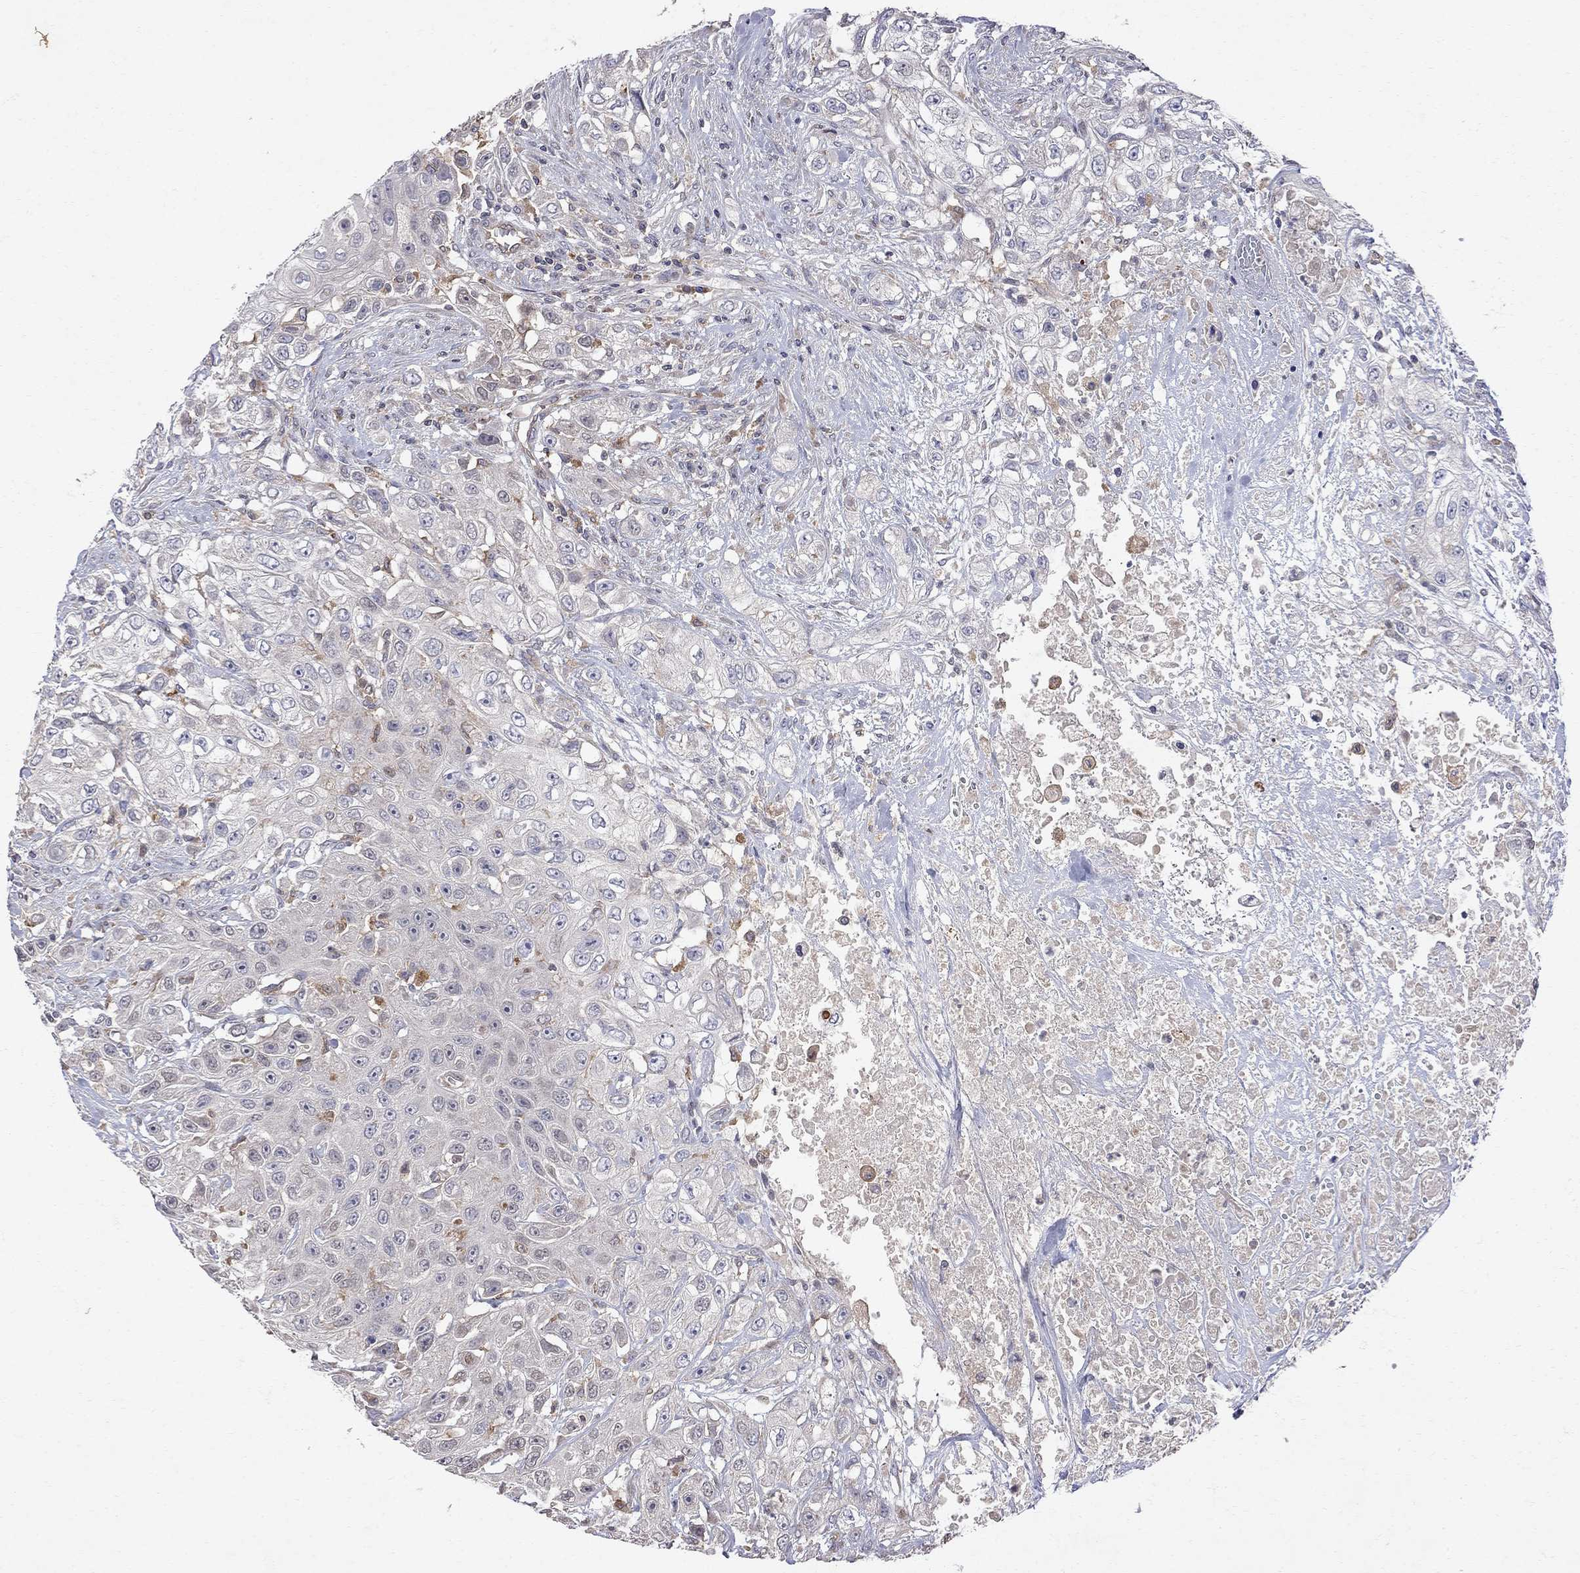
{"staining": {"intensity": "negative", "quantity": "none", "location": "none"}, "tissue": "urothelial cancer", "cell_type": "Tumor cells", "image_type": "cancer", "snomed": [{"axis": "morphology", "description": "Urothelial carcinoma, High grade"}, {"axis": "topography", "description": "Urinary bladder"}], "caption": "An immunohistochemistry micrograph of urothelial carcinoma (high-grade) is shown. There is no staining in tumor cells of urothelial carcinoma (high-grade).", "gene": "ABI3", "patient": {"sex": "female", "age": 56}}